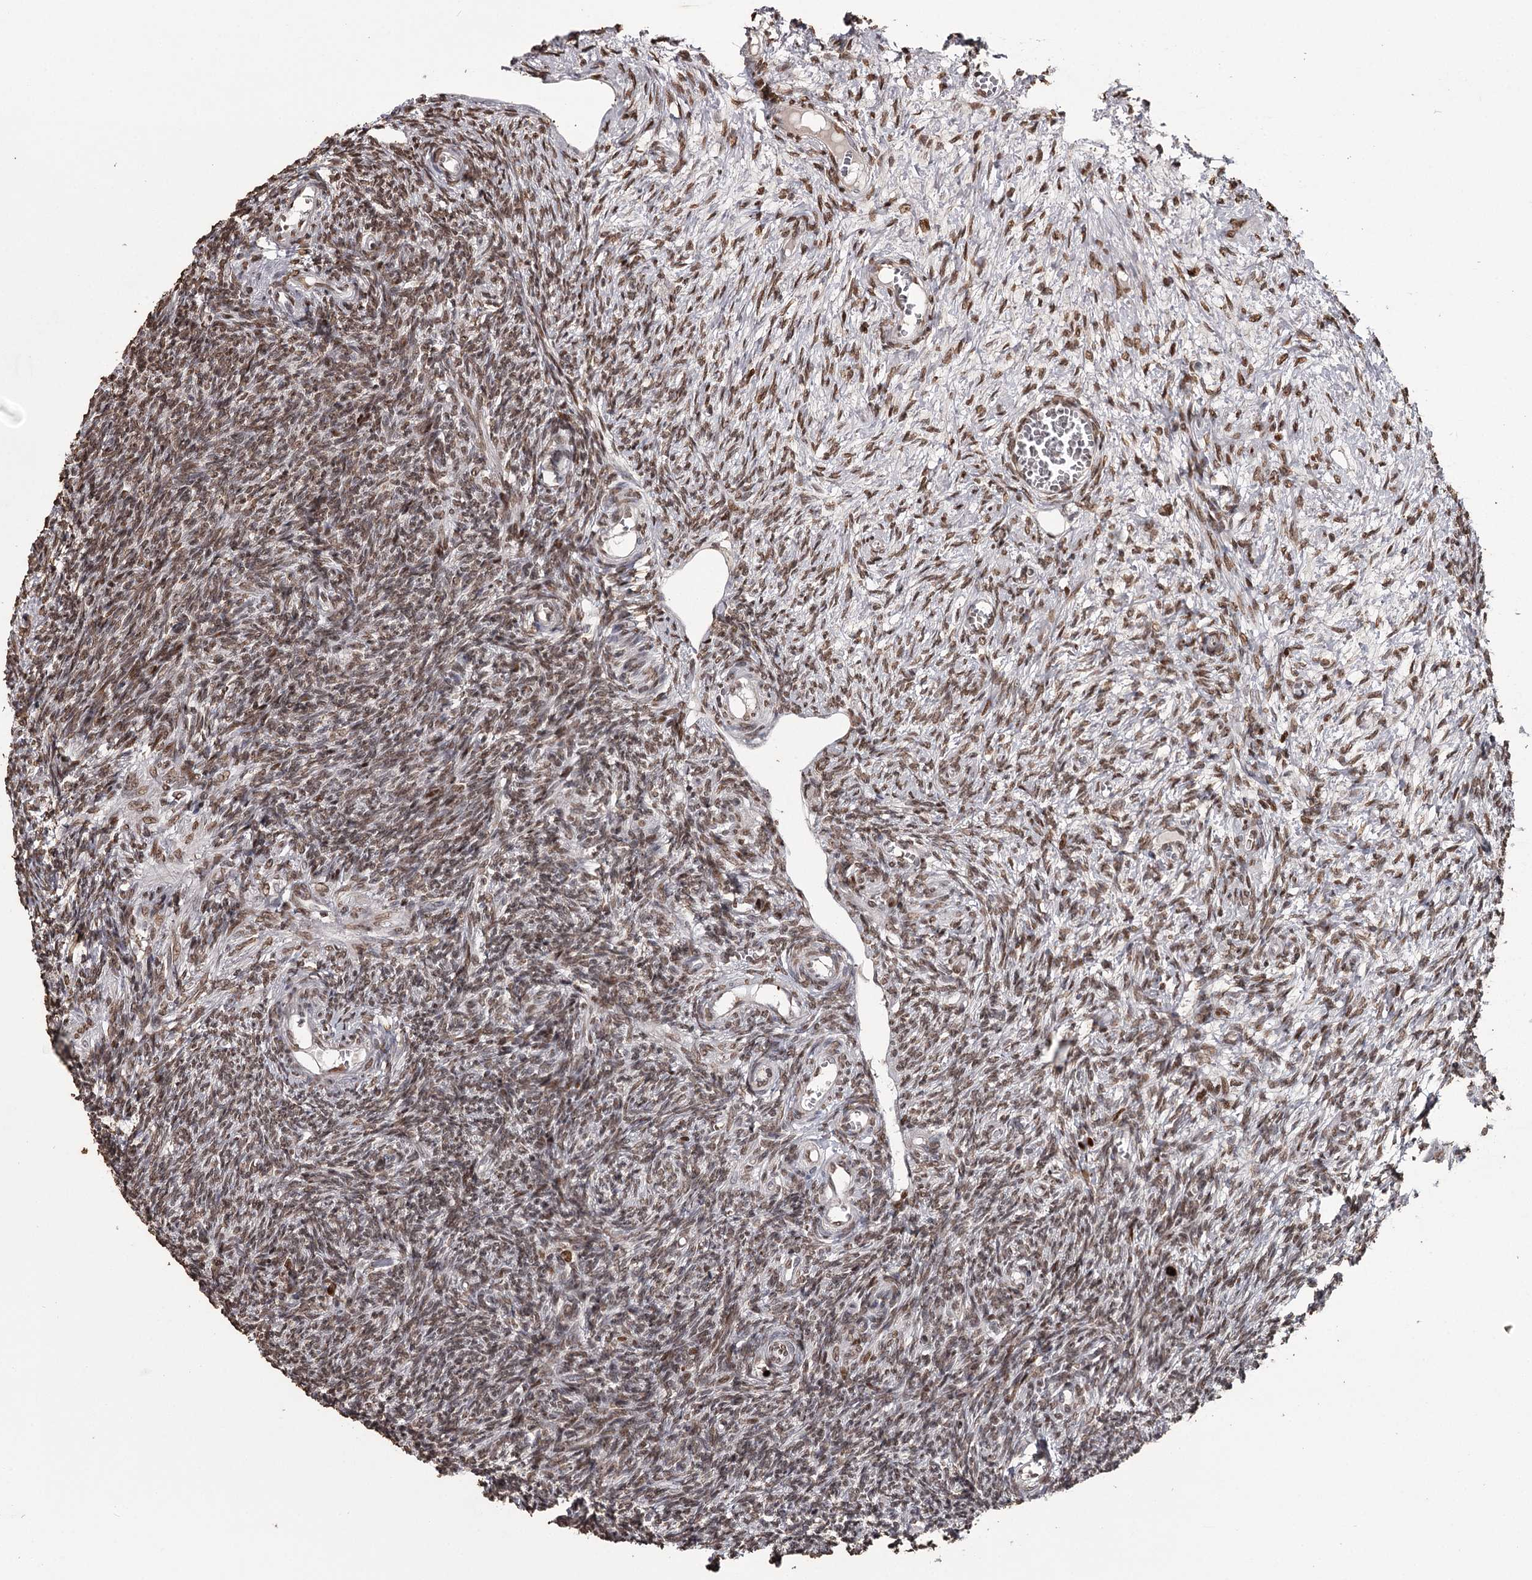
{"staining": {"intensity": "moderate", "quantity": ">75%", "location": "nuclear"}, "tissue": "ovary", "cell_type": "Ovarian stroma cells", "image_type": "normal", "snomed": [{"axis": "morphology", "description": "Normal tissue, NOS"}, {"axis": "topography", "description": "Ovary"}], "caption": "Protein analysis of benign ovary displays moderate nuclear positivity in about >75% of ovarian stroma cells. Using DAB (3,3'-diaminobenzidine) (brown) and hematoxylin (blue) stains, captured at high magnification using brightfield microscopy.", "gene": "THYN1", "patient": {"sex": "female", "age": 27}}